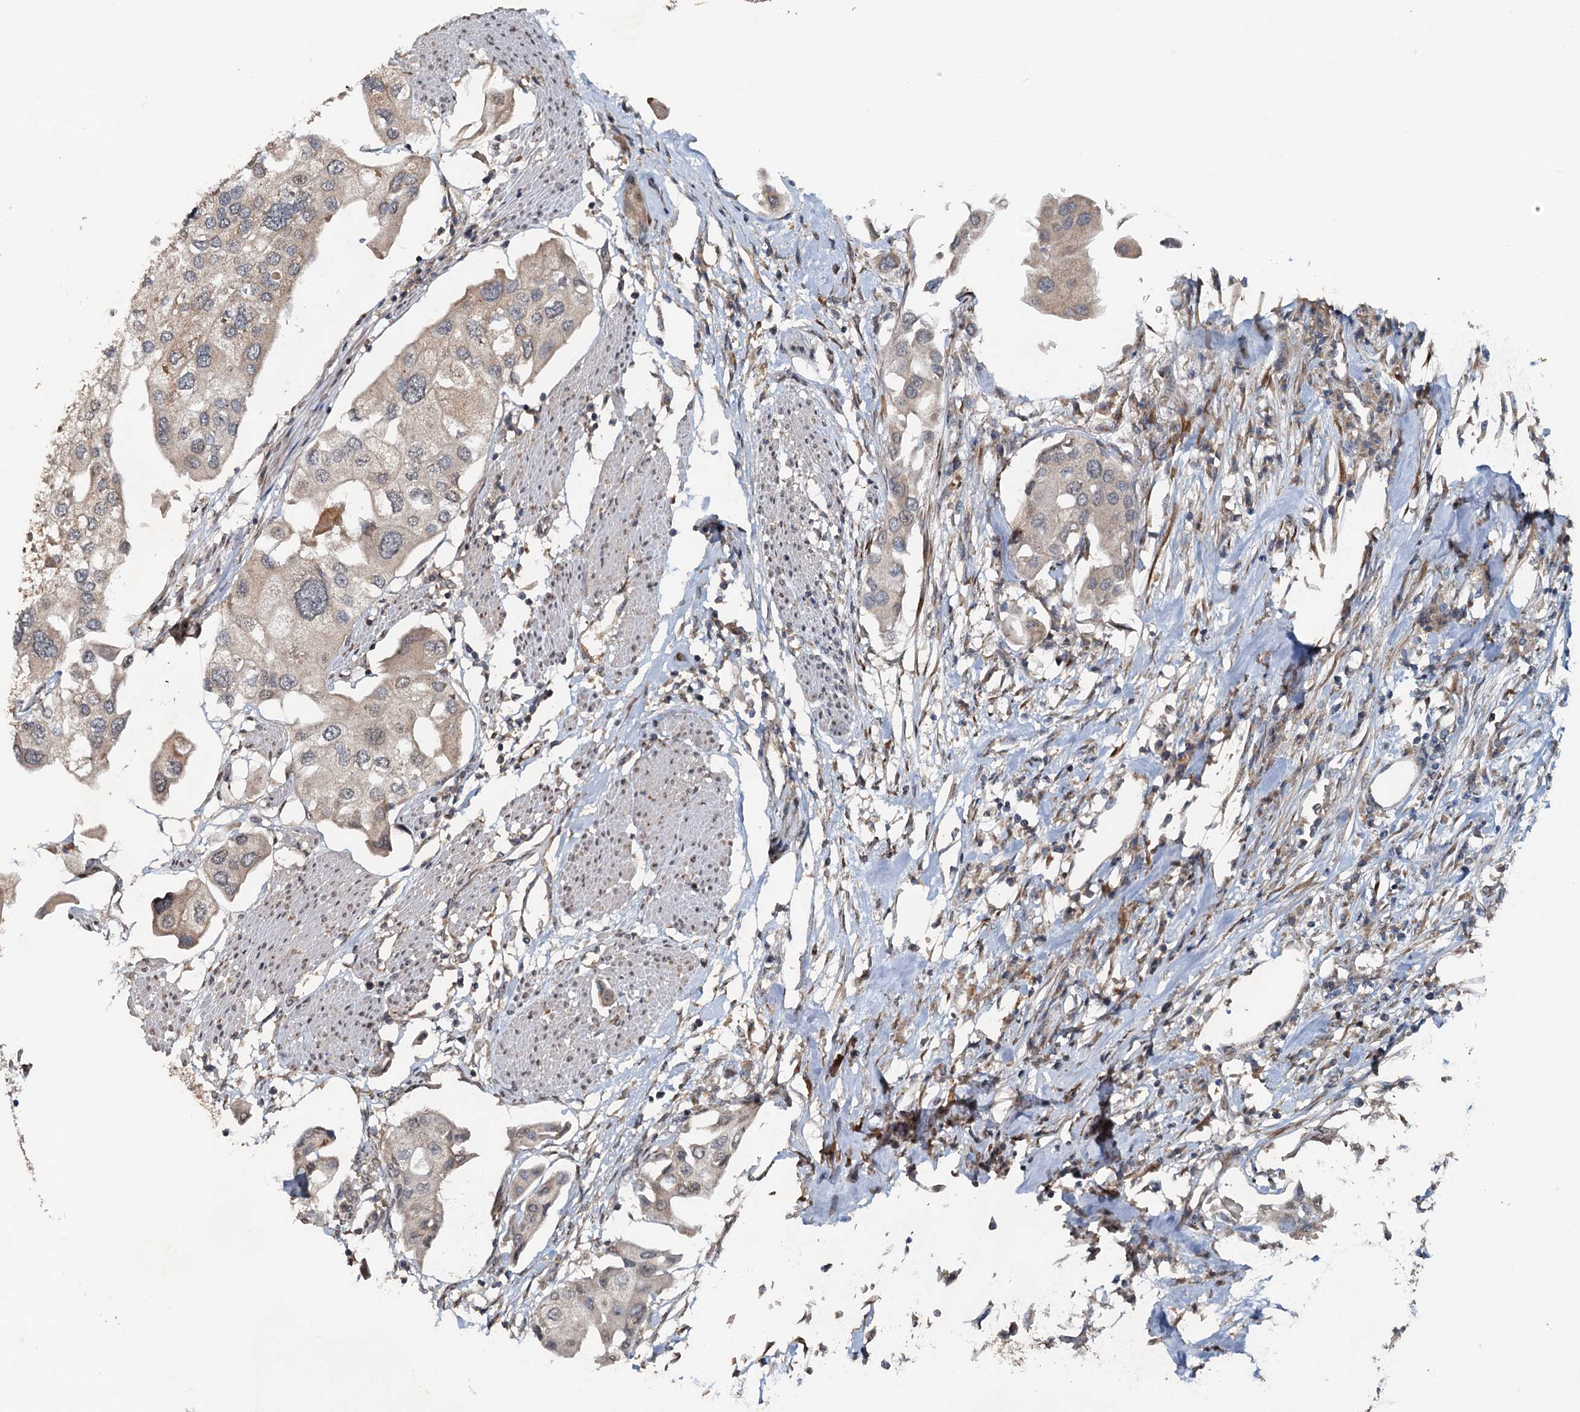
{"staining": {"intensity": "weak", "quantity": "<25%", "location": "cytoplasmic/membranous"}, "tissue": "urothelial cancer", "cell_type": "Tumor cells", "image_type": "cancer", "snomed": [{"axis": "morphology", "description": "Urothelial carcinoma, High grade"}, {"axis": "topography", "description": "Urinary bladder"}], "caption": "The histopathology image exhibits no staining of tumor cells in urothelial cancer.", "gene": "CEP68", "patient": {"sex": "male", "age": 64}}